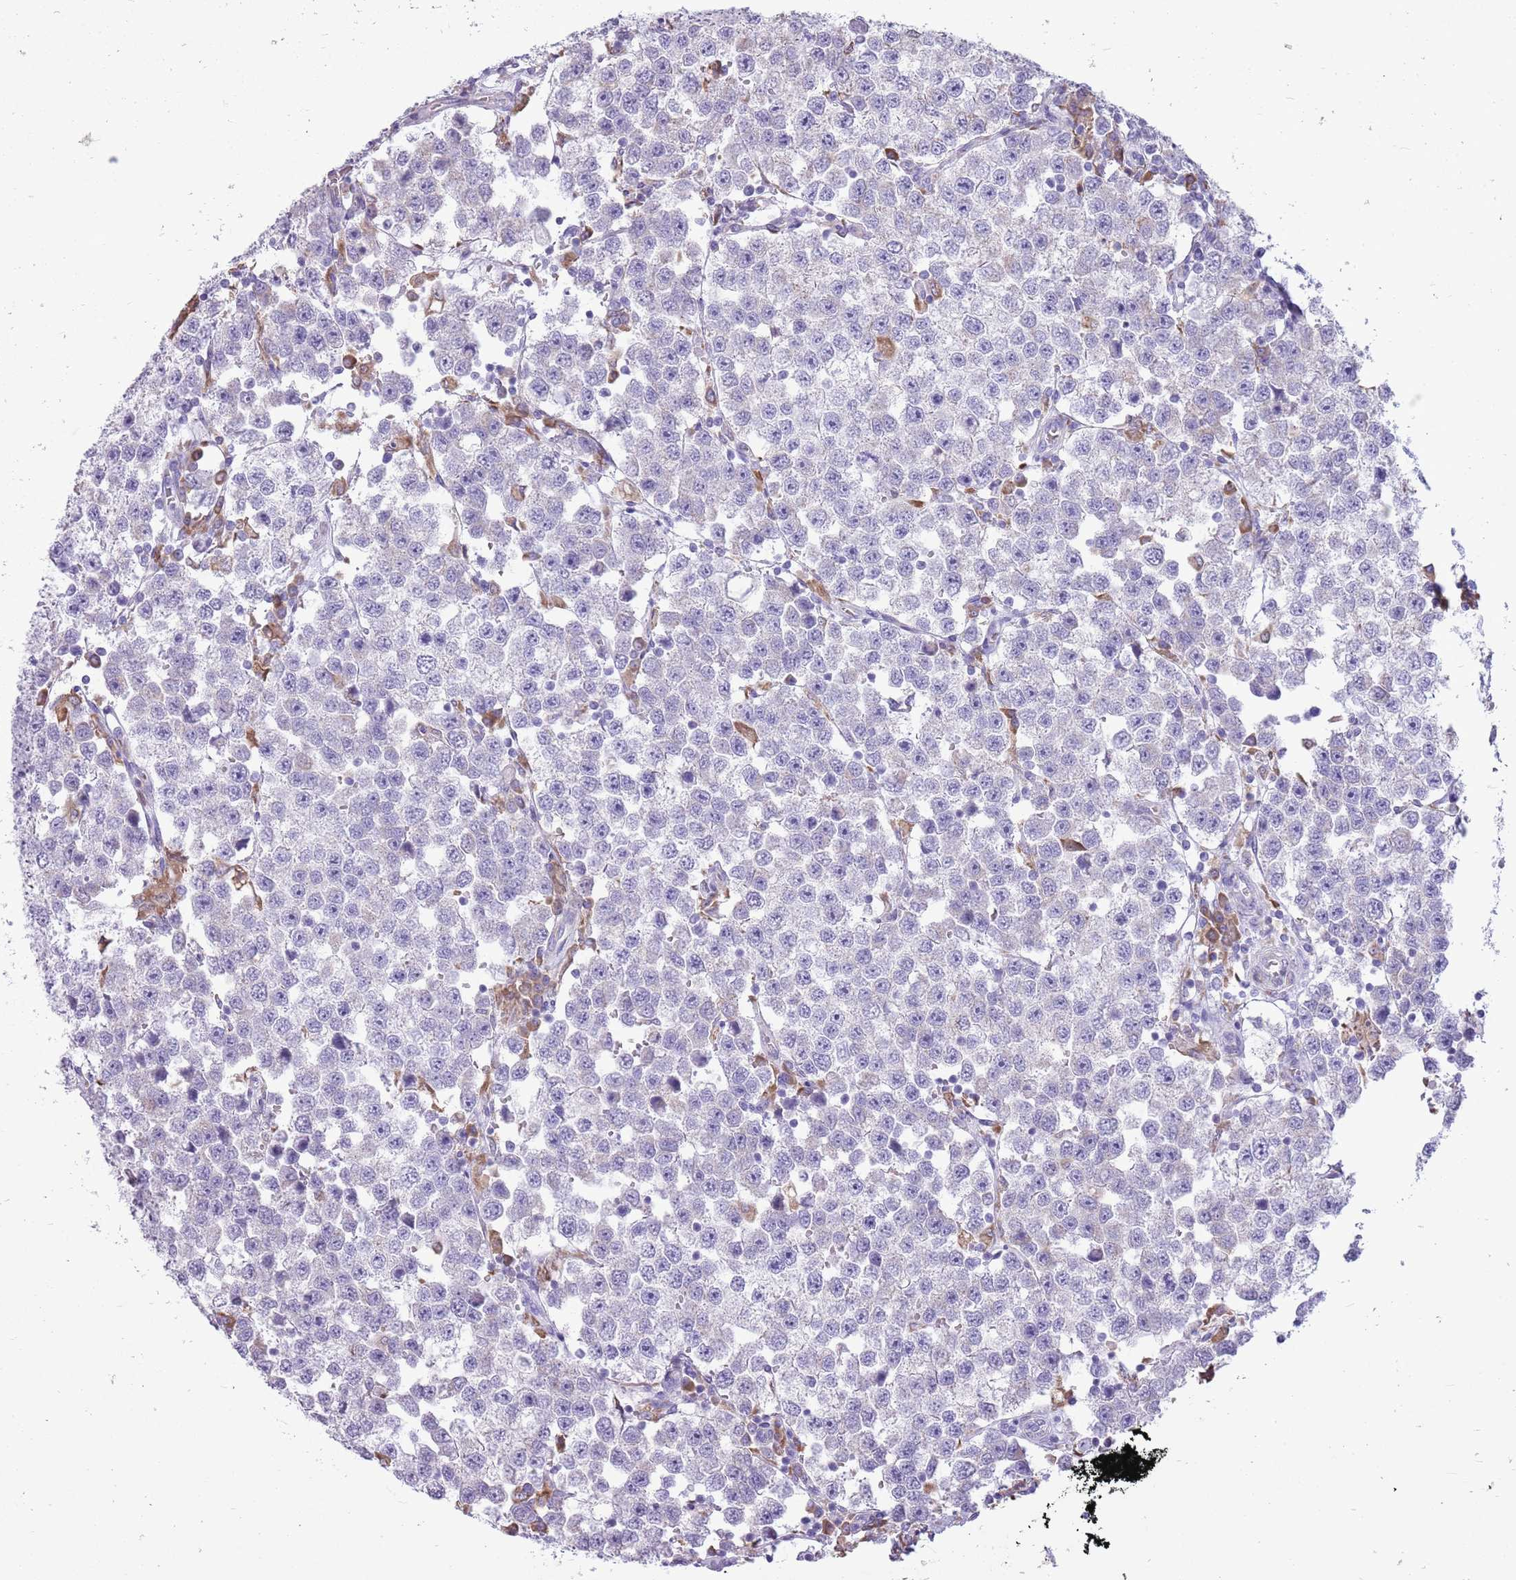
{"staining": {"intensity": "negative", "quantity": "none", "location": "none"}, "tissue": "testis cancer", "cell_type": "Tumor cells", "image_type": "cancer", "snomed": [{"axis": "morphology", "description": "Seminoma, NOS"}, {"axis": "topography", "description": "Testis"}], "caption": "An IHC image of seminoma (testis) is shown. There is no staining in tumor cells of seminoma (testis). Brightfield microscopy of immunohistochemistry stained with DAB (3,3'-diaminobenzidine) (brown) and hematoxylin (blue), captured at high magnification.", "gene": "KCTD19", "patient": {"sex": "male", "age": 37}}